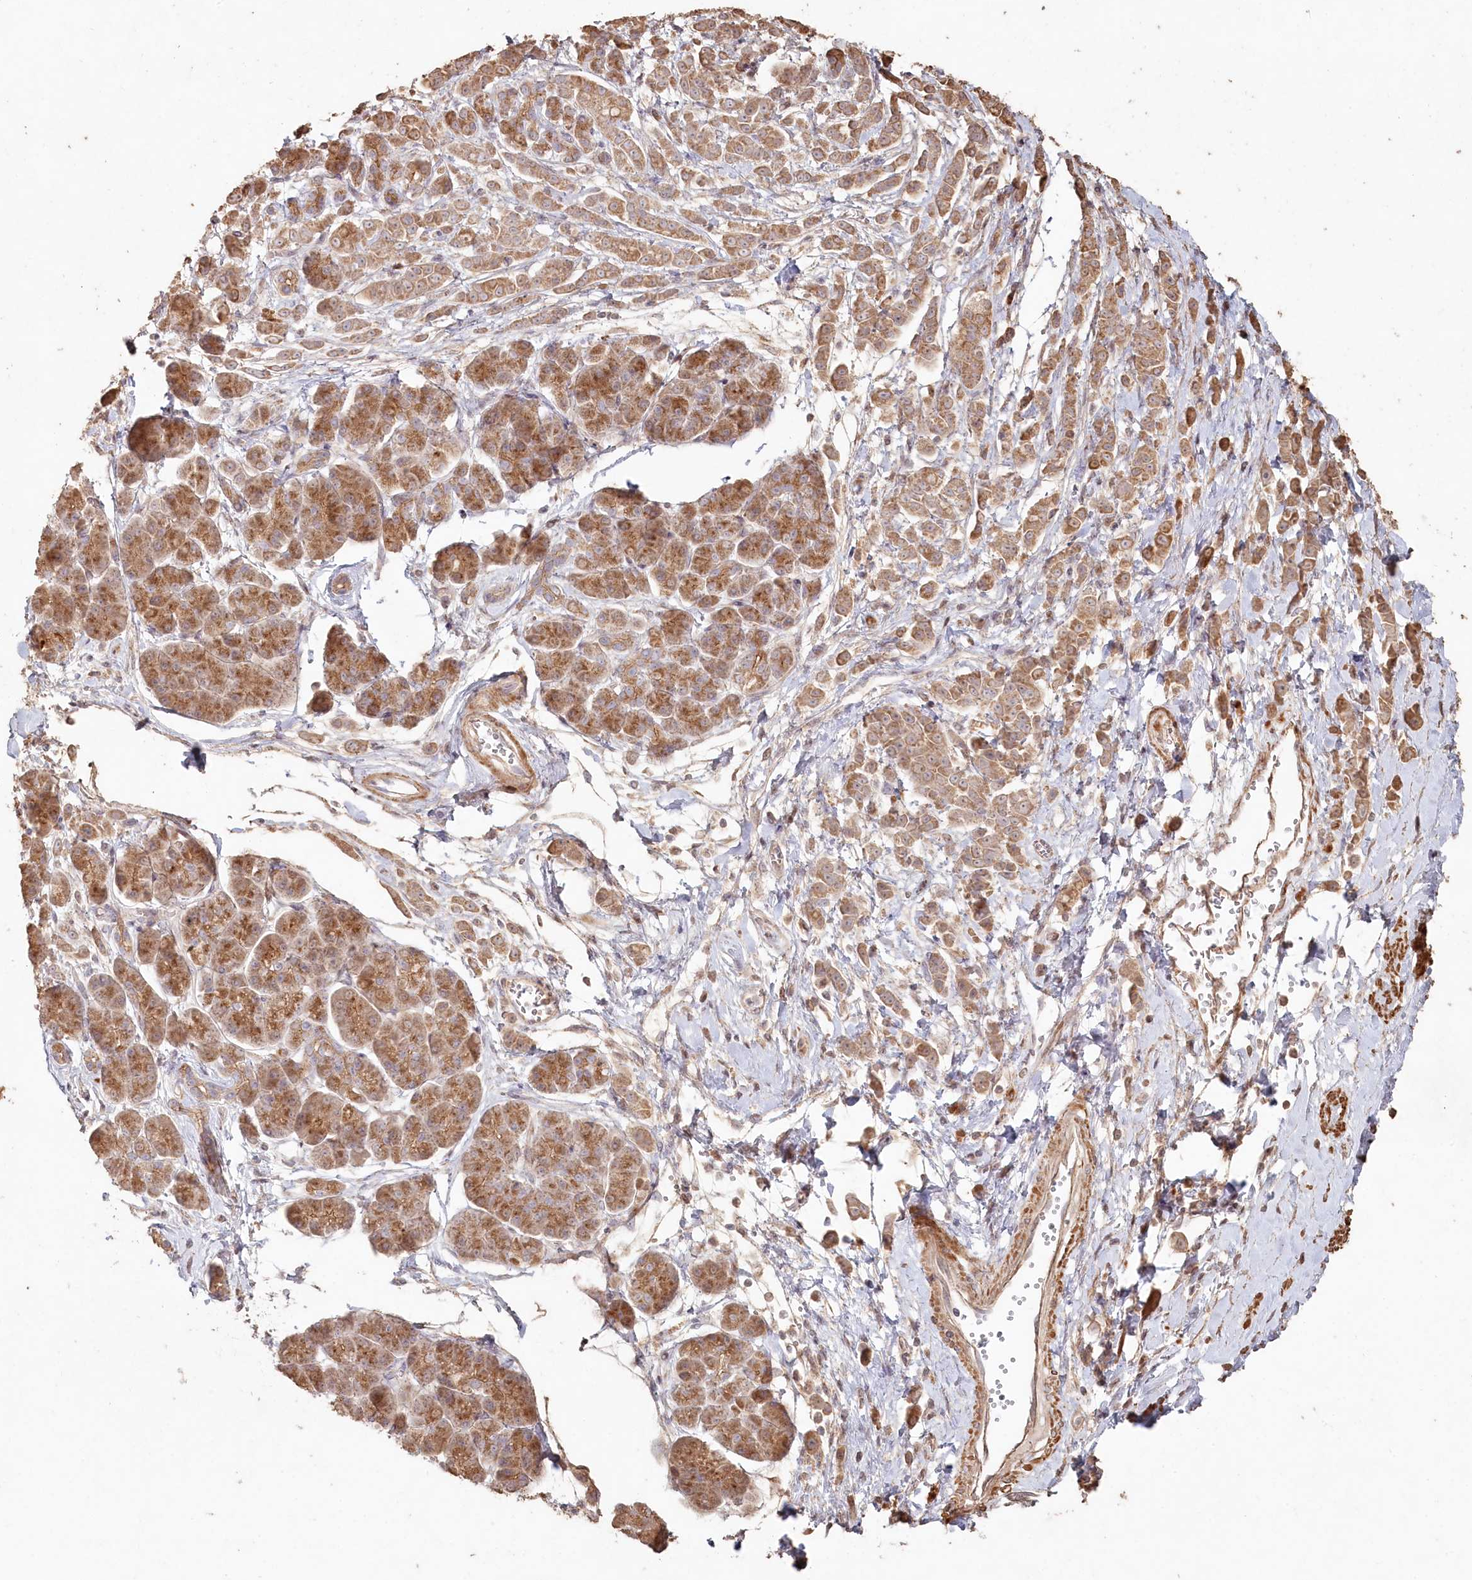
{"staining": {"intensity": "moderate", "quantity": ">75%", "location": "cytoplasmic/membranous"}, "tissue": "pancreatic cancer", "cell_type": "Tumor cells", "image_type": "cancer", "snomed": [{"axis": "morphology", "description": "Normal tissue, NOS"}, {"axis": "morphology", "description": "Adenocarcinoma, NOS"}, {"axis": "topography", "description": "Pancreas"}], "caption": "Pancreatic cancer stained with a brown dye exhibits moderate cytoplasmic/membranous positive staining in about >75% of tumor cells.", "gene": "HAL", "patient": {"sex": "female", "age": 64}}